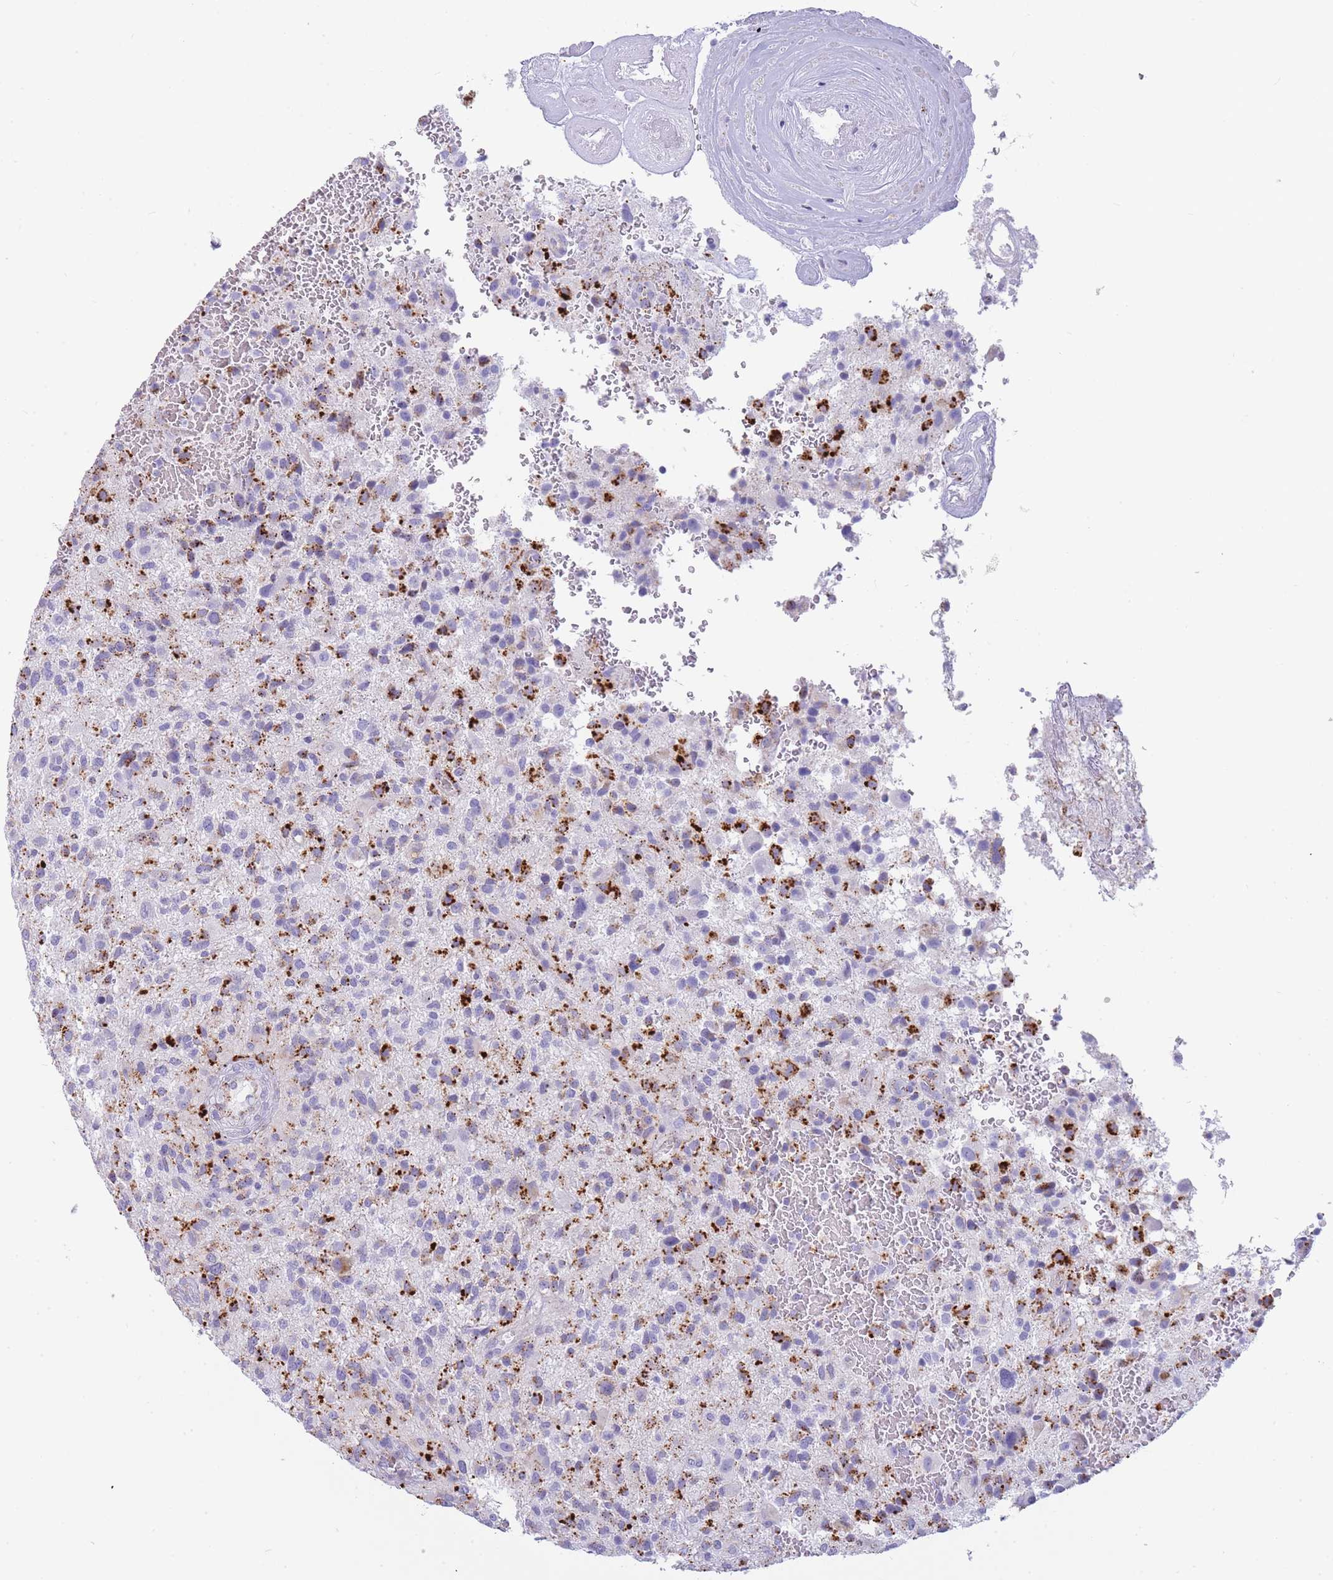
{"staining": {"intensity": "strong", "quantity": "25%-75%", "location": "cytoplasmic/membranous"}, "tissue": "glioma", "cell_type": "Tumor cells", "image_type": "cancer", "snomed": [{"axis": "morphology", "description": "Glioma, malignant, High grade"}, {"axis": "topography", "description": "Brain"}], "caption": "Protein positivity by immunohistochemistry (IHC) exhibits strong cytoplasmic/membranous positivity in approximately 25%-75% of tumor cells in glioma.", "gene": "GAA", "patient": {"sex": "male", "age": 47}}